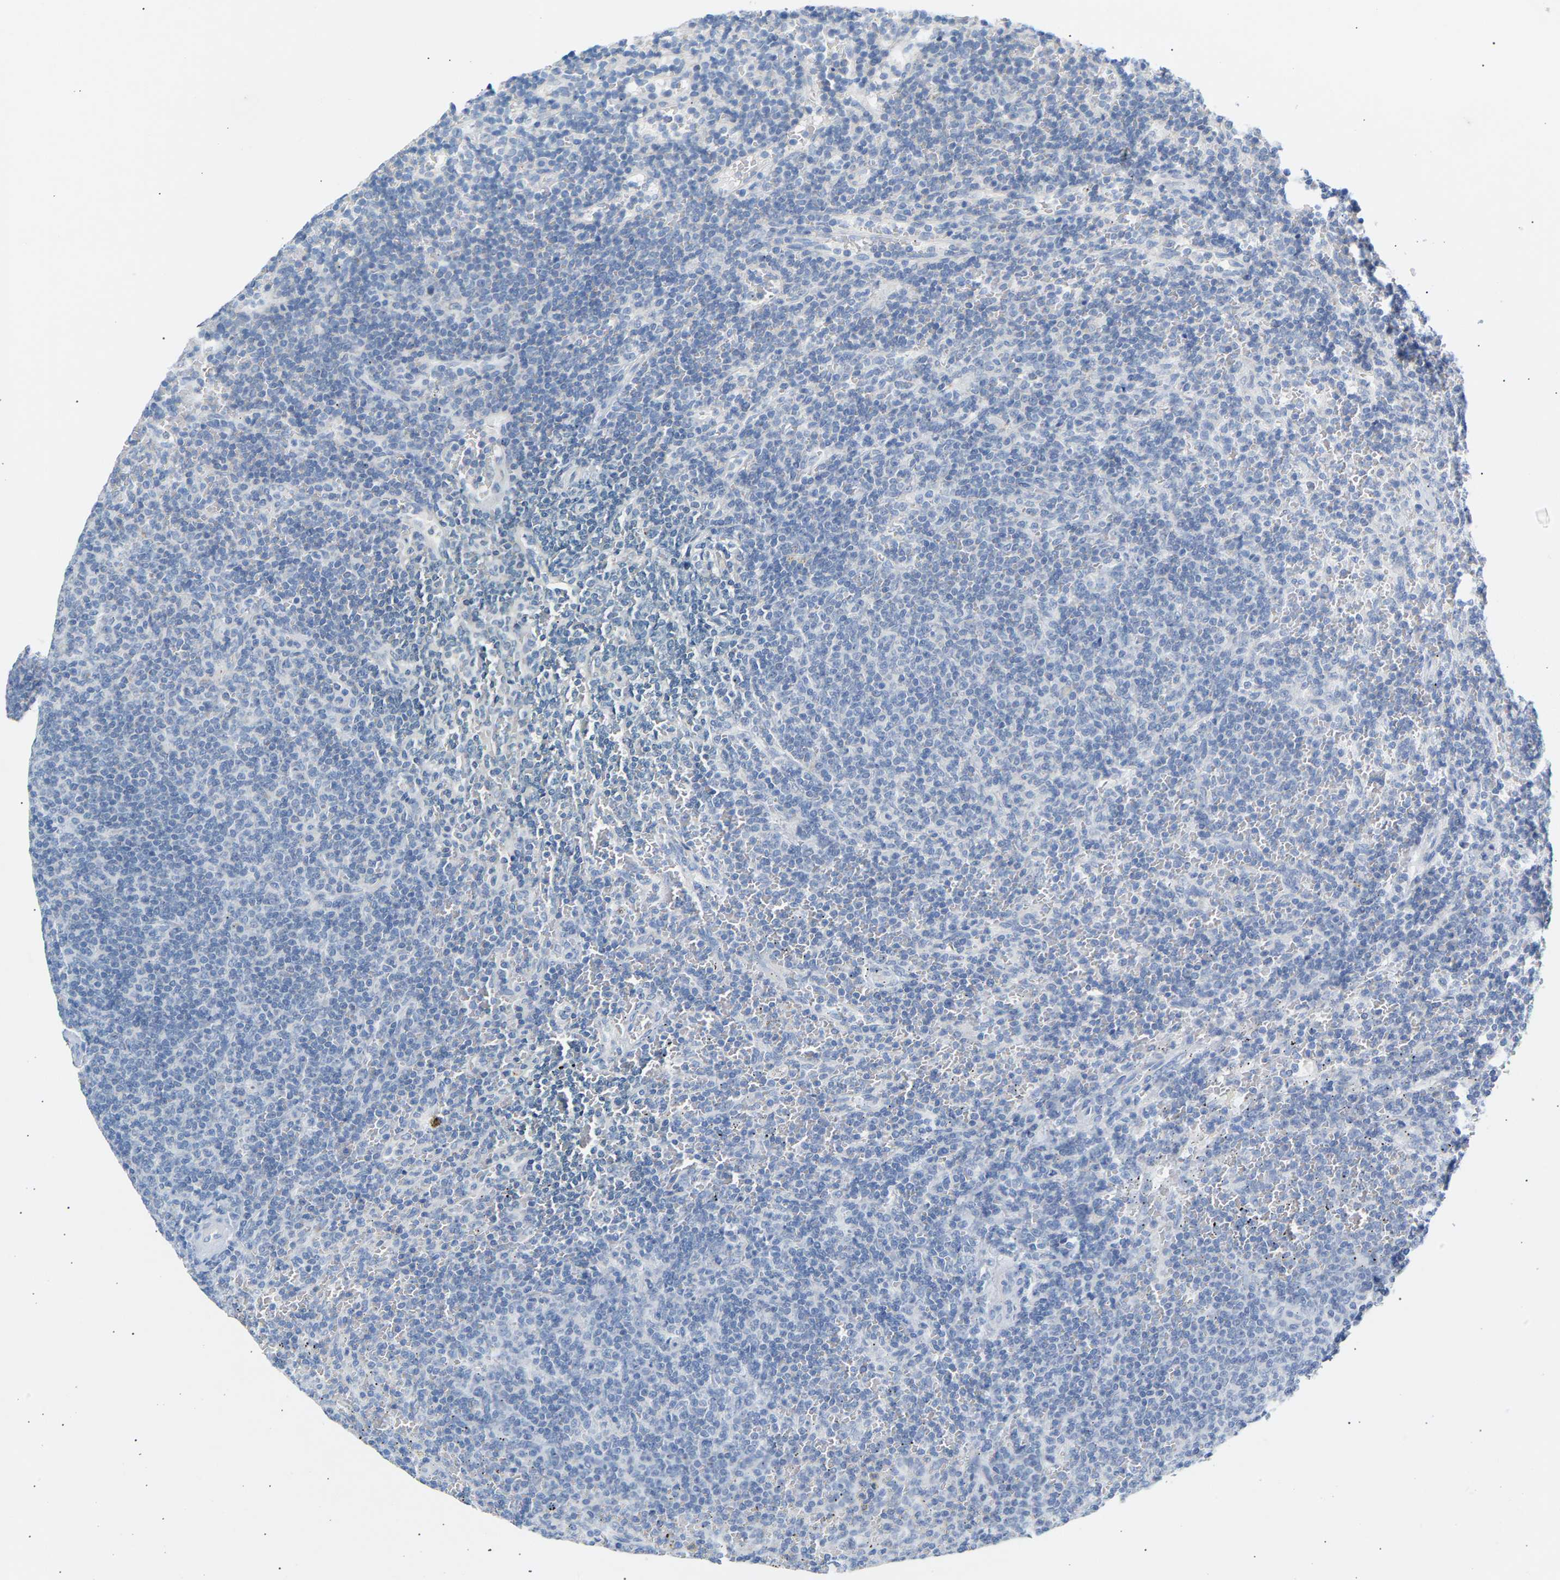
{"staining": {"intensity": "negative", "quantity": "none", "location": "none"}, "tissue": "lymphoma", "cell_type": "Tumor cells", "image_type": "cancer", "snomed": [{"axis": "morphology", "description": "Malignant lymphoma, non-Hodgkin's type, Low grade"}, {"axis": "topography", "description": "Spleen"}], "caption": "Tumor cells are negative for brown protein staining in malignant lymphoma, non-Hodgkin's type (low-grade).", "gene": "PEX1", "patient": {"sex": "female", "age": 50}}